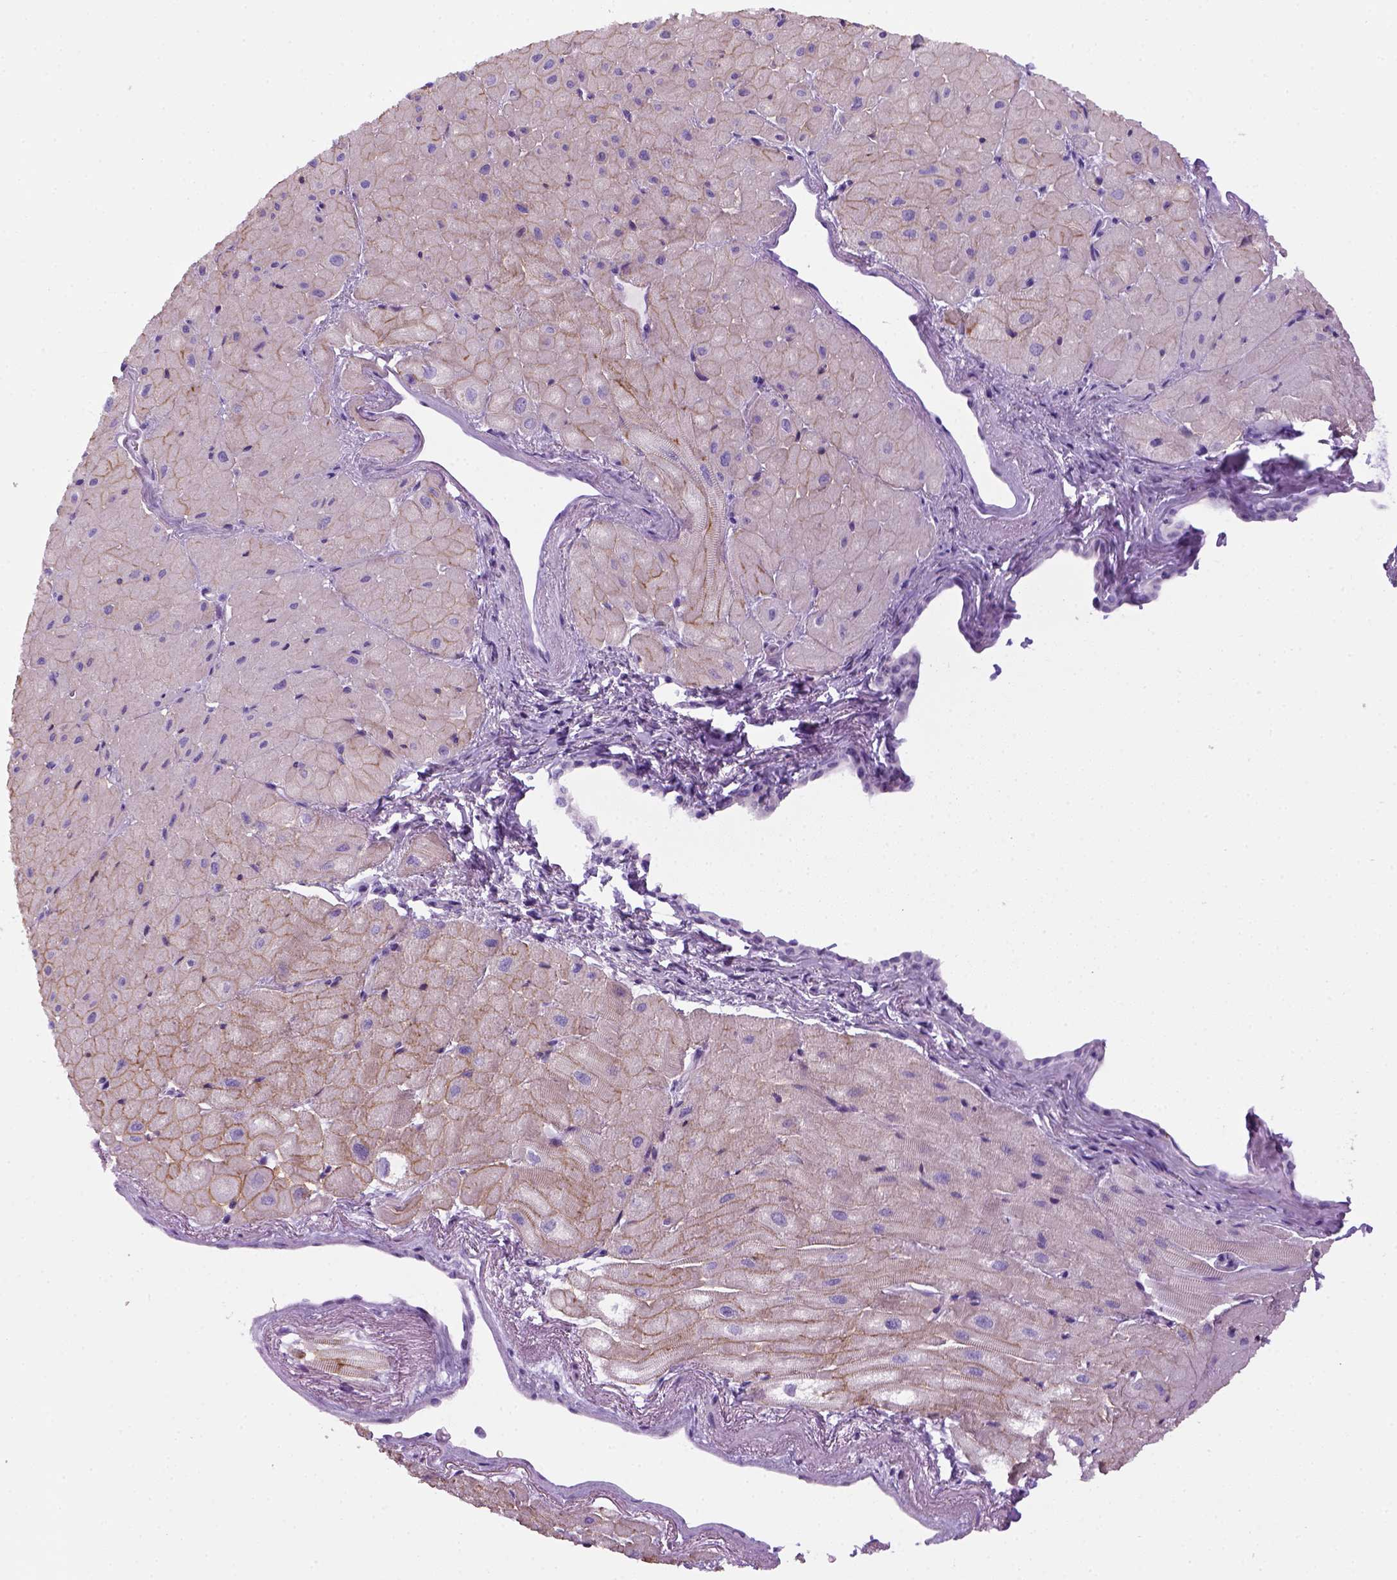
{"staining": {"intensity": "strong", "quantity": ">75%", "location": "cytoplasmic/membranous"}, "tissue": "heart muscle", "cell_type": "Cardiomyocytes", "image_type": "normal", "snomed": [{"axis": "morphology", "description": "Normal tissue, NOS"}, {"axis": "topography", "description": "Heart"}], "caption": "Heart muscle stained for a protein (brown) demonstrates strong cytoplasmic/membranous positive staining in about >75% of cardiomyocytes.", "gene": "SGCG", "patient": {"sex": "male", "age": 62}}